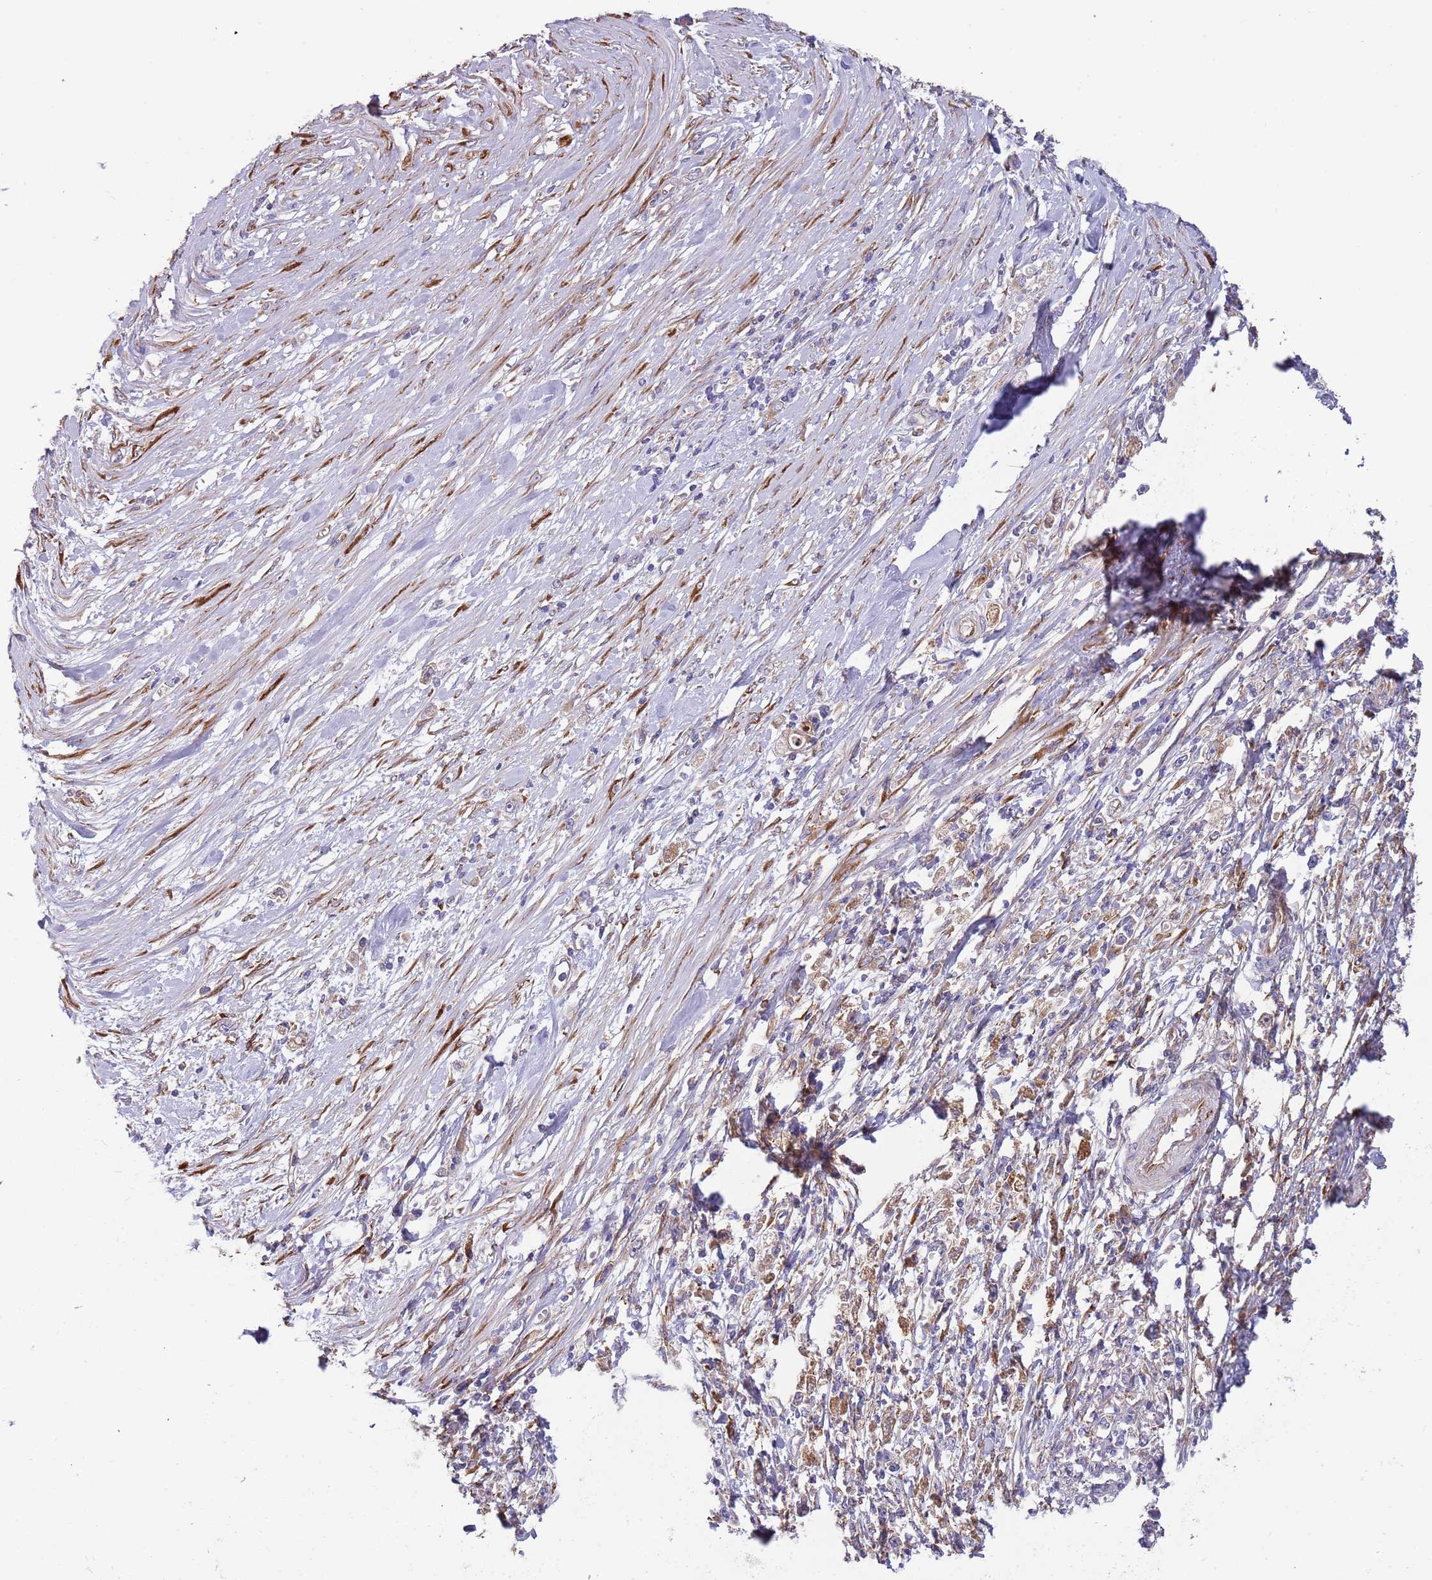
{"staining": {"intensity": "weak", "quantity": "25%-75%", "location": "cytoplasmic/membranous"}, "tissue": "stomach cancer", "cell_type": "Tumor cells", "image_type": "cancer", "snomed": [{"axis": "morphology", "description": "Adenocarcinoma, NOS"}, {"axis": "topography", "description": "Stomach"}], "caption": "Immunohistochemical staining of human stomach cancer (adenocarcinoma) exhibits low levels of weak cytoplasmic/membranous protein staining in approximately 25%-75% of tumor cells.", "gene": "ARMCX6", "patient": {"sex": "female", "age": 59}}